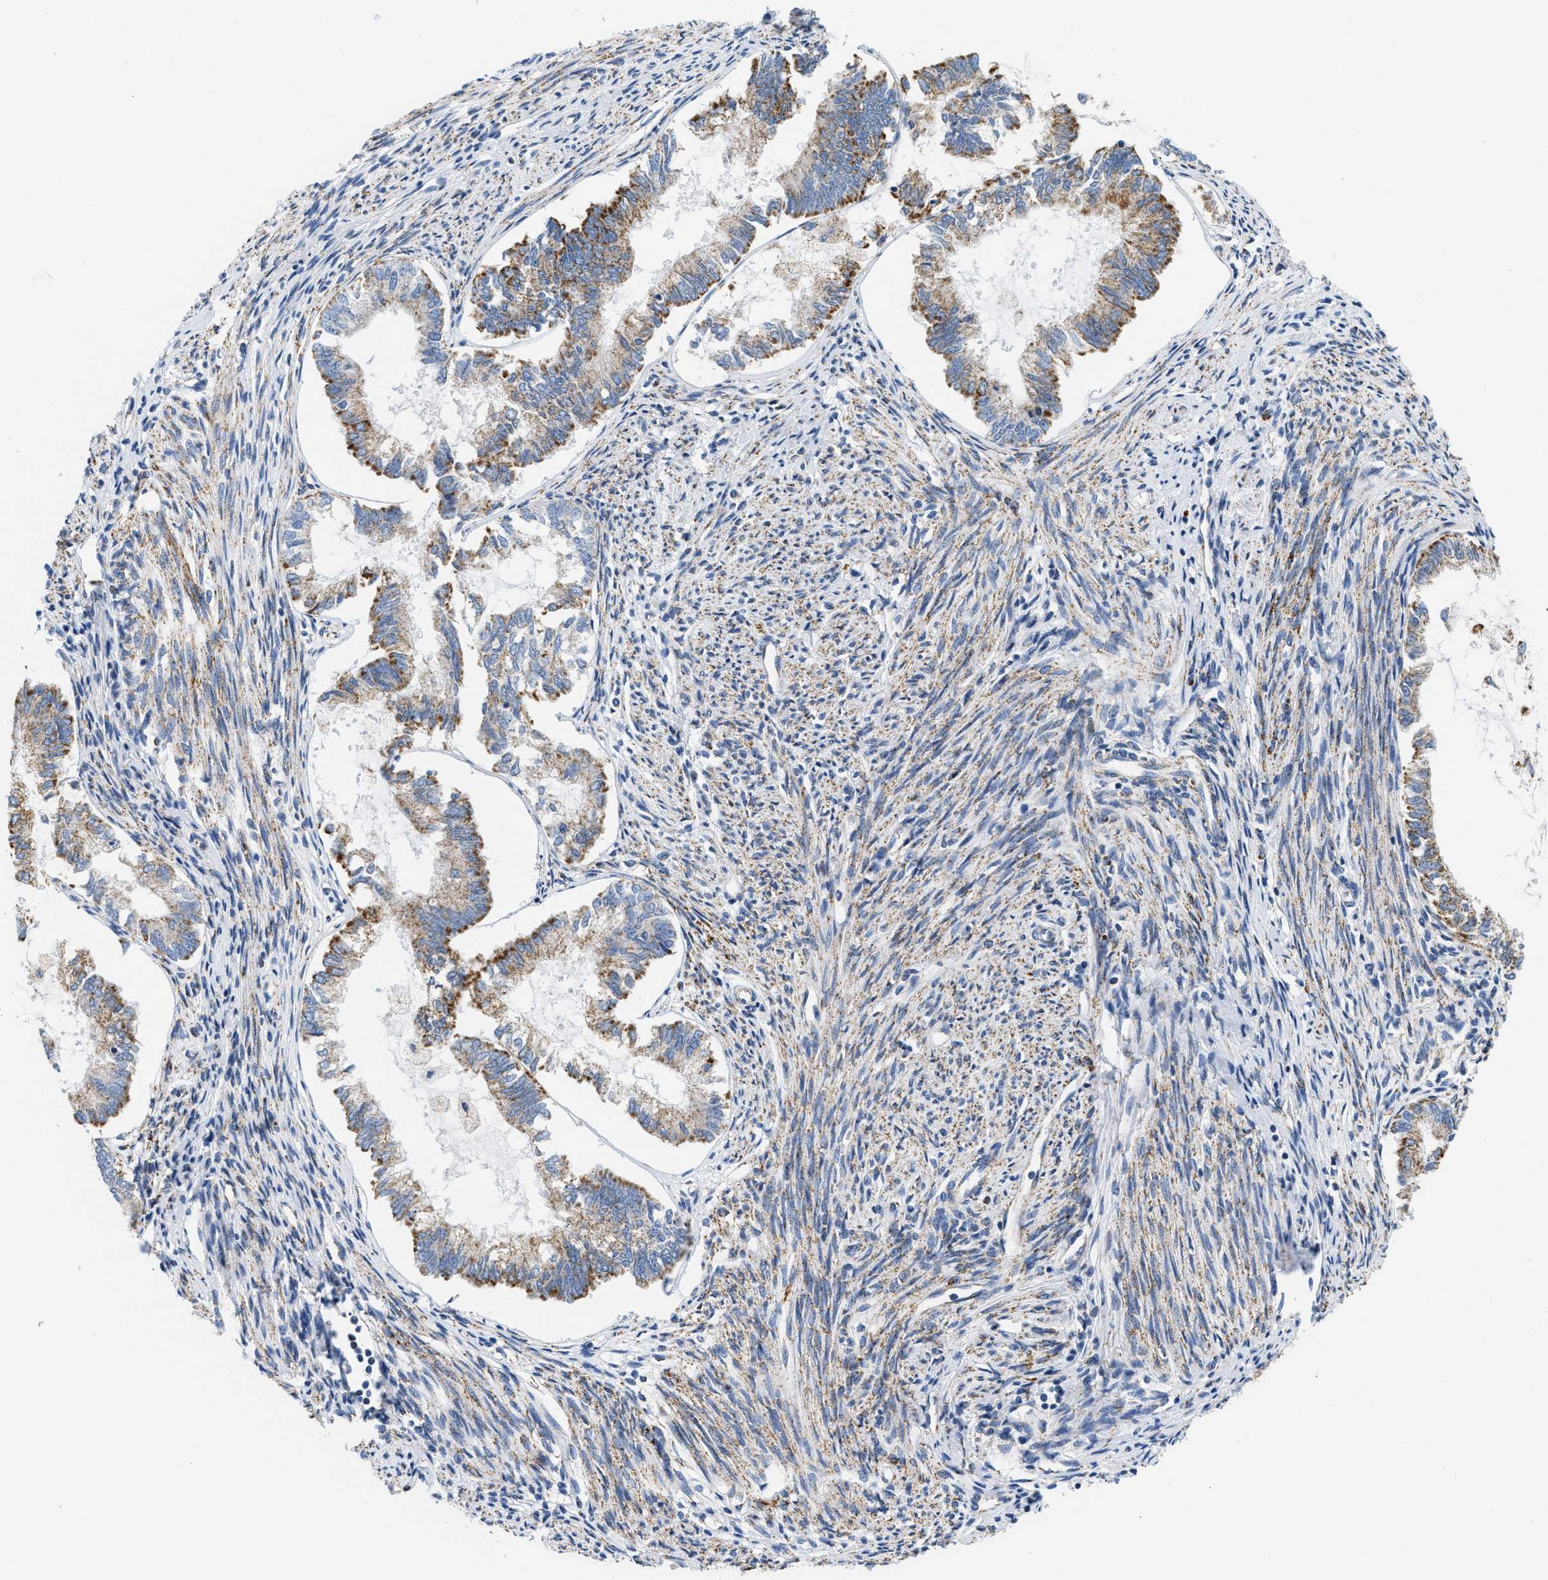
{"staining": {"intensity": "moderate", "quantity": ">75%", "location": "cytoplasmic/membranous"}, "tissue": "endometrial cancer", "cell_type": "Tumor cells", "image_type": "cancer", "snomed": [{"axis": "morphology", "description": "Adenocarcinoma, NOS"}, {"axis": "topography", "description": "Endometrium"}], "caption": "This is an image of IHC staining of adenocarcinoma (endometrial), which shows moderate expression in the cytoplasmic/membranous of tumor cells.", "gene": "KCNJ5", "patient": {"sex": "female", "age": 86}}